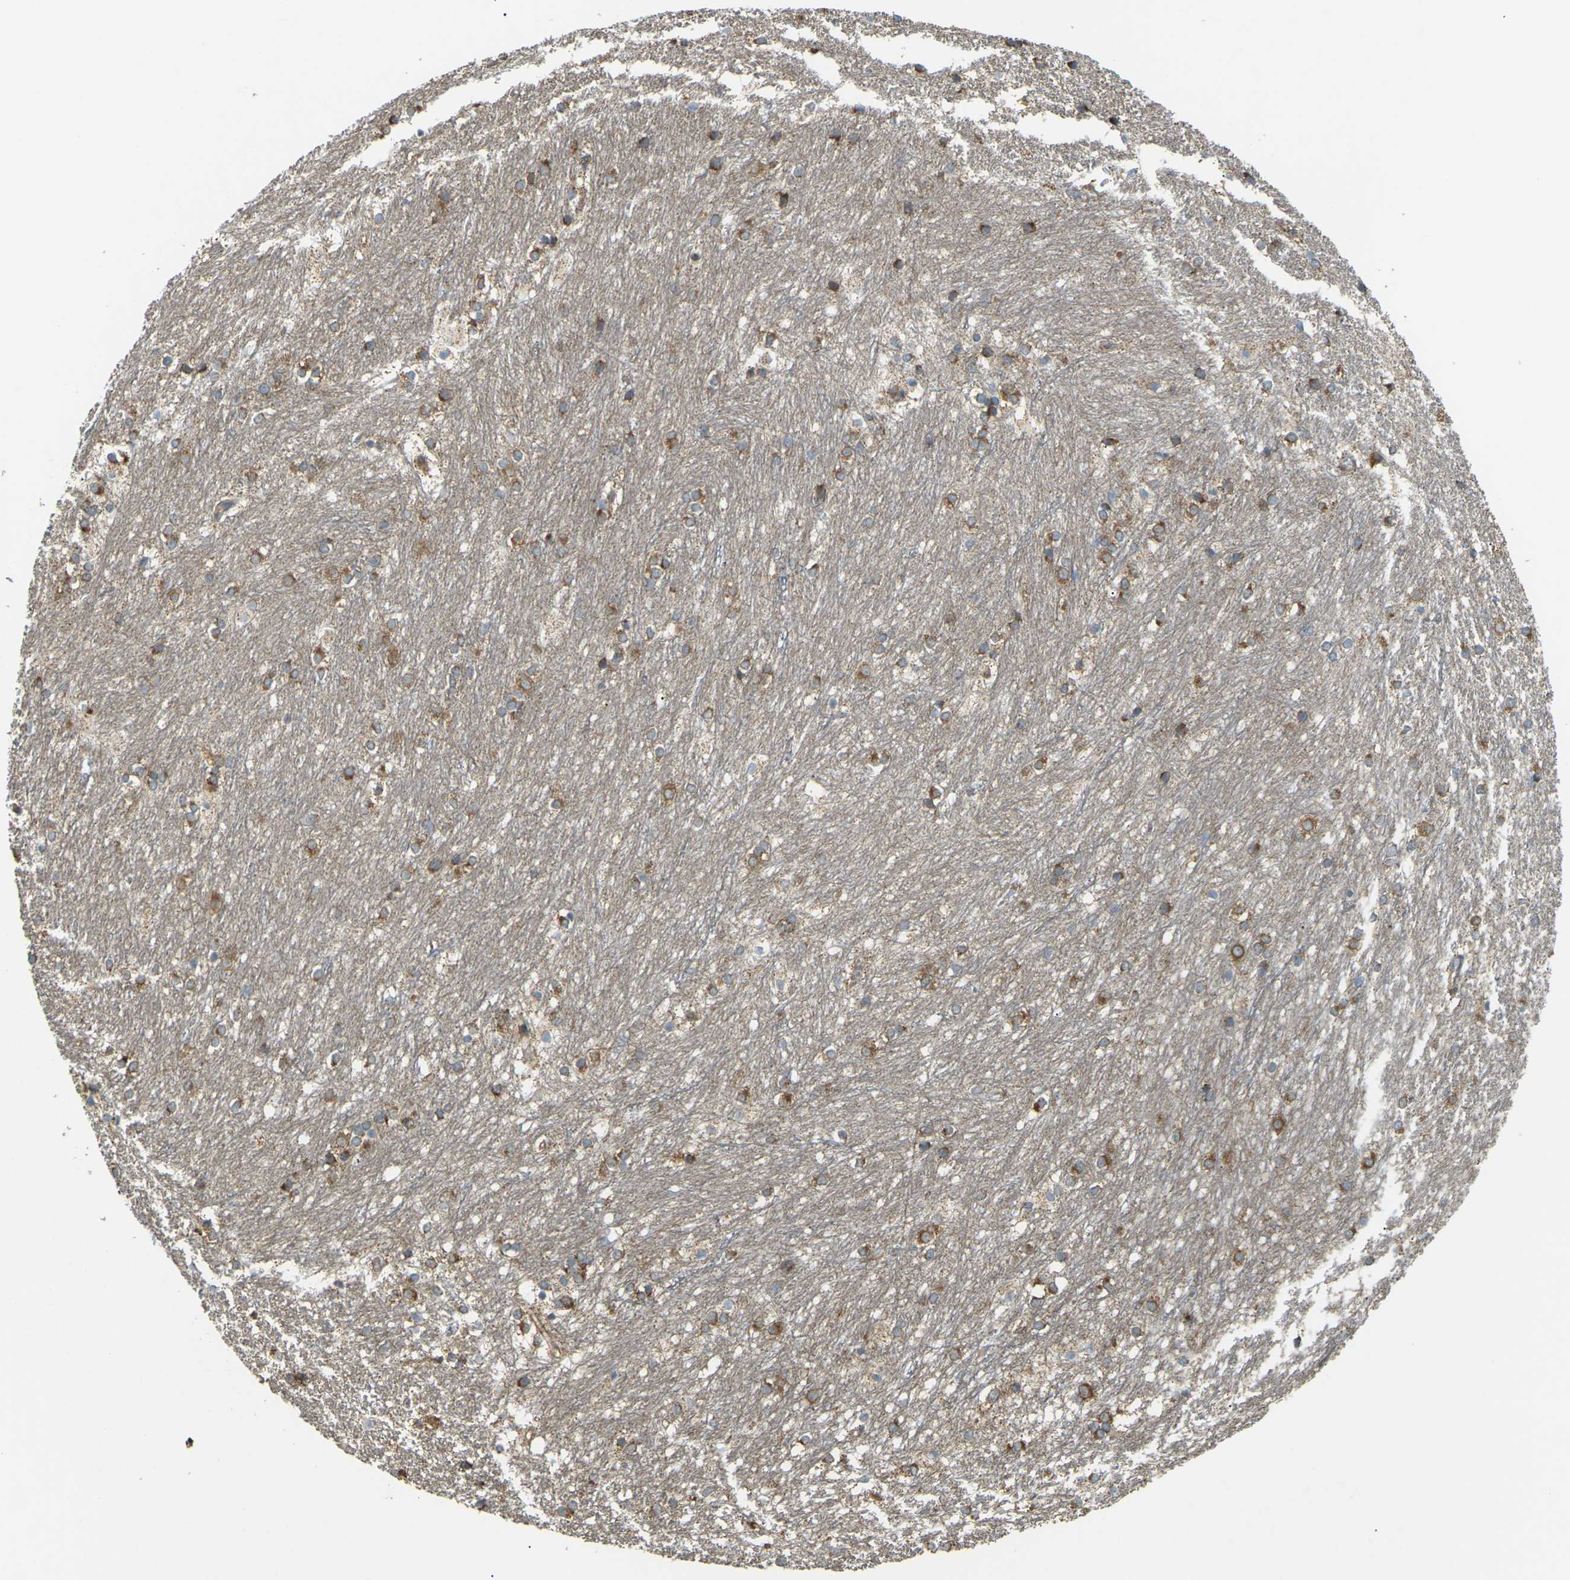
{"staining": {"intensity": "strong", "quantity": ">75%", "location": "cytoplasmic/membranous"}, "tissue": "caudate", "cell_type": "Glial cells", "image_type": "normal", "snomed": [{"axis": "morphology", "description": "Normal tissue, NOS"}, {"axis": "topography", "description": "Lateral ventricle wall"}], "caption": "Immunohistochemical staining of benign human caudate shows >75% levels of strong cytoplasmic/membranous protein staining in approximately >75% of glial cells.", "gene": "KSR1", "patient": {"sex": "female", "age": 19}}